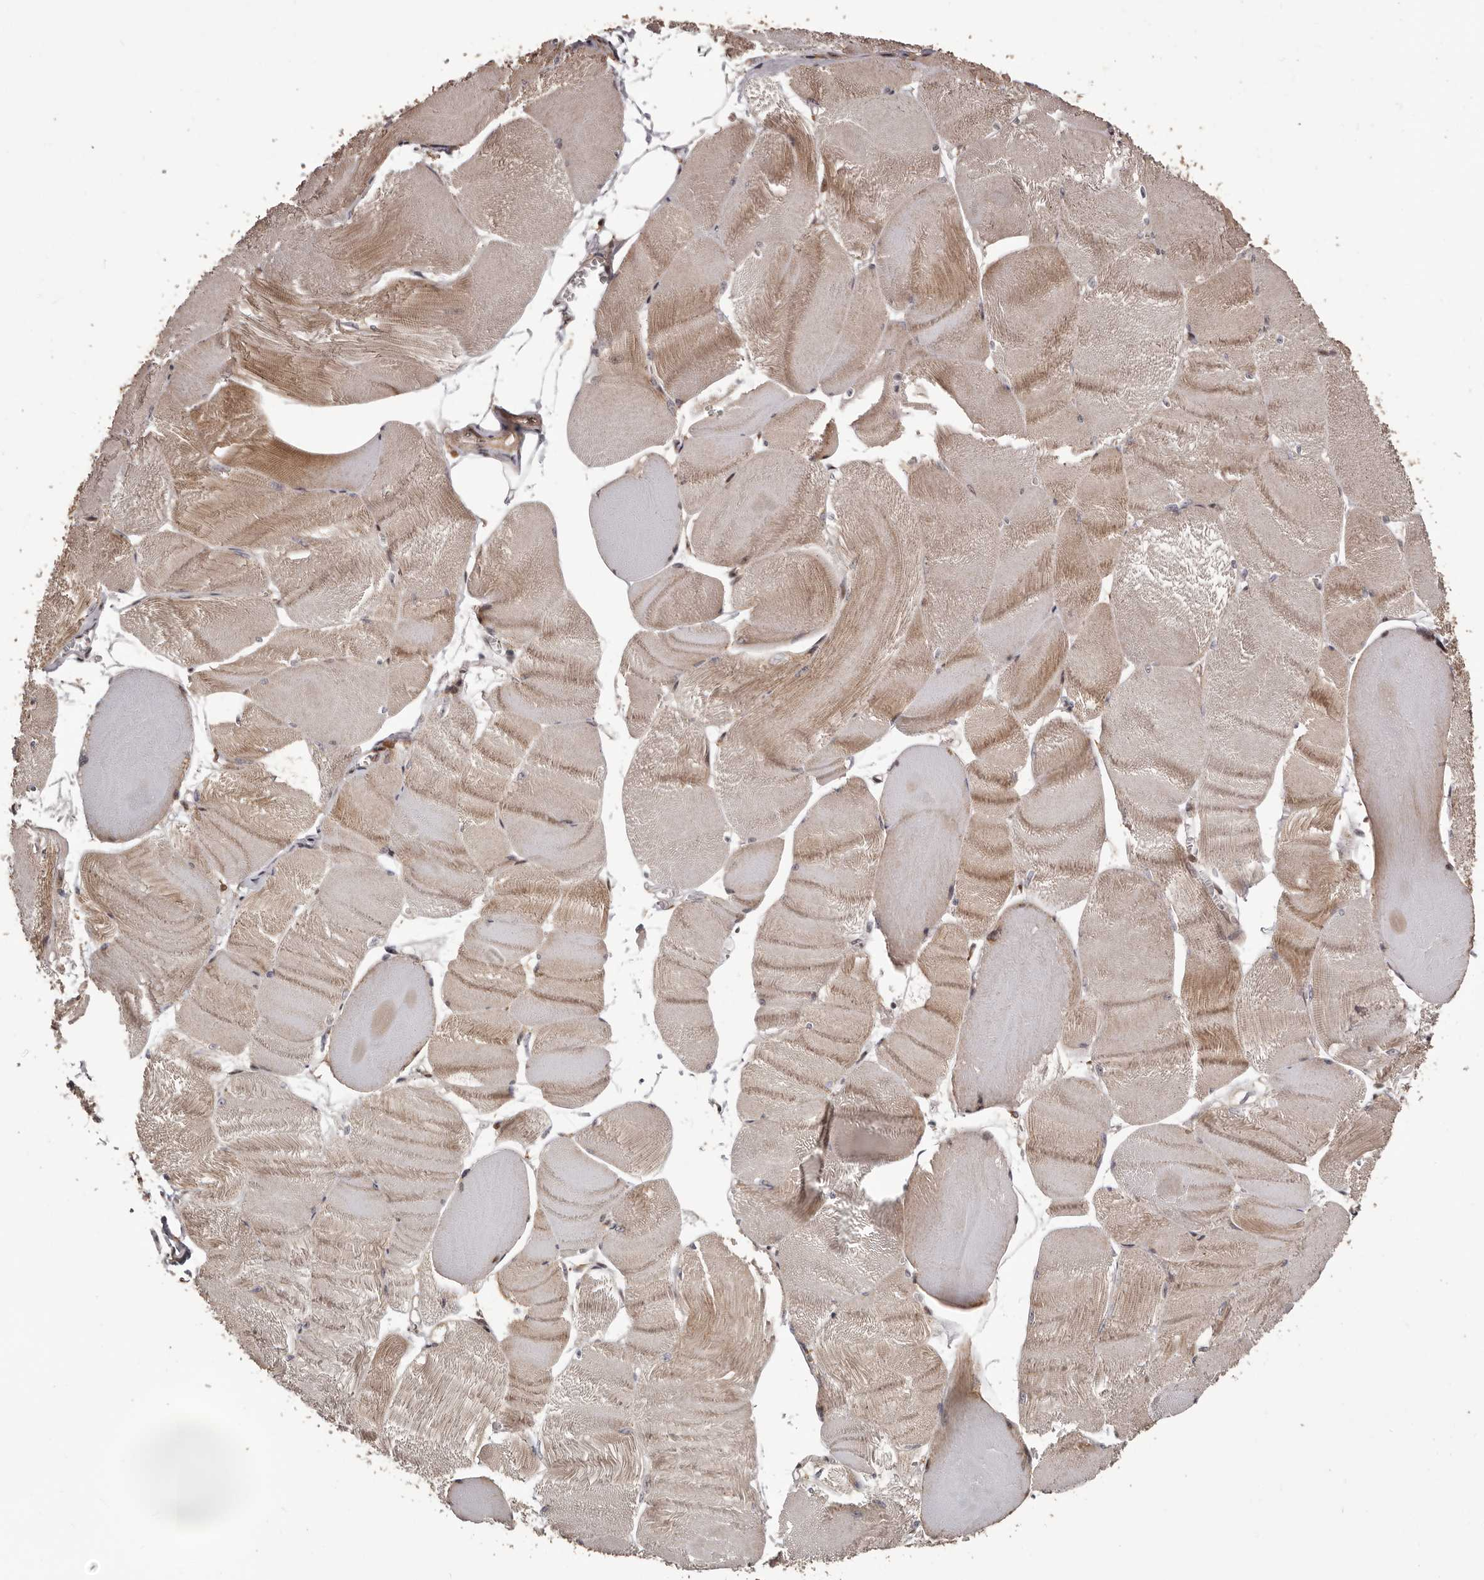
{"staining": {"intensity": "moderate", "quantity": "25%-75%", "location": "cytoplasmic/membranous"}, "tissue": "skeletal muscle", "cell_type": "Myocytes", "image_type": "normal", "snomed": [{"axis": "morphology", "description": "Normal tissue, NOS"}, {"axis": "morphology", "description": "Basal cell carcinoma"}, {"axis": "topography", "description": "Skeletal muscle"}], "caption": "Immunohistochemical staining of unremarkable human skeletal muscle shows 25%-75% levels of moderate cytoplasmic/membranous protein expression in approximately 25%-75% of myocytes. (DAB IHC with brightfield microscopy, high magnification).", "gene": "ZCCHC7", "patient": {"sex": "female", "age": 64}}